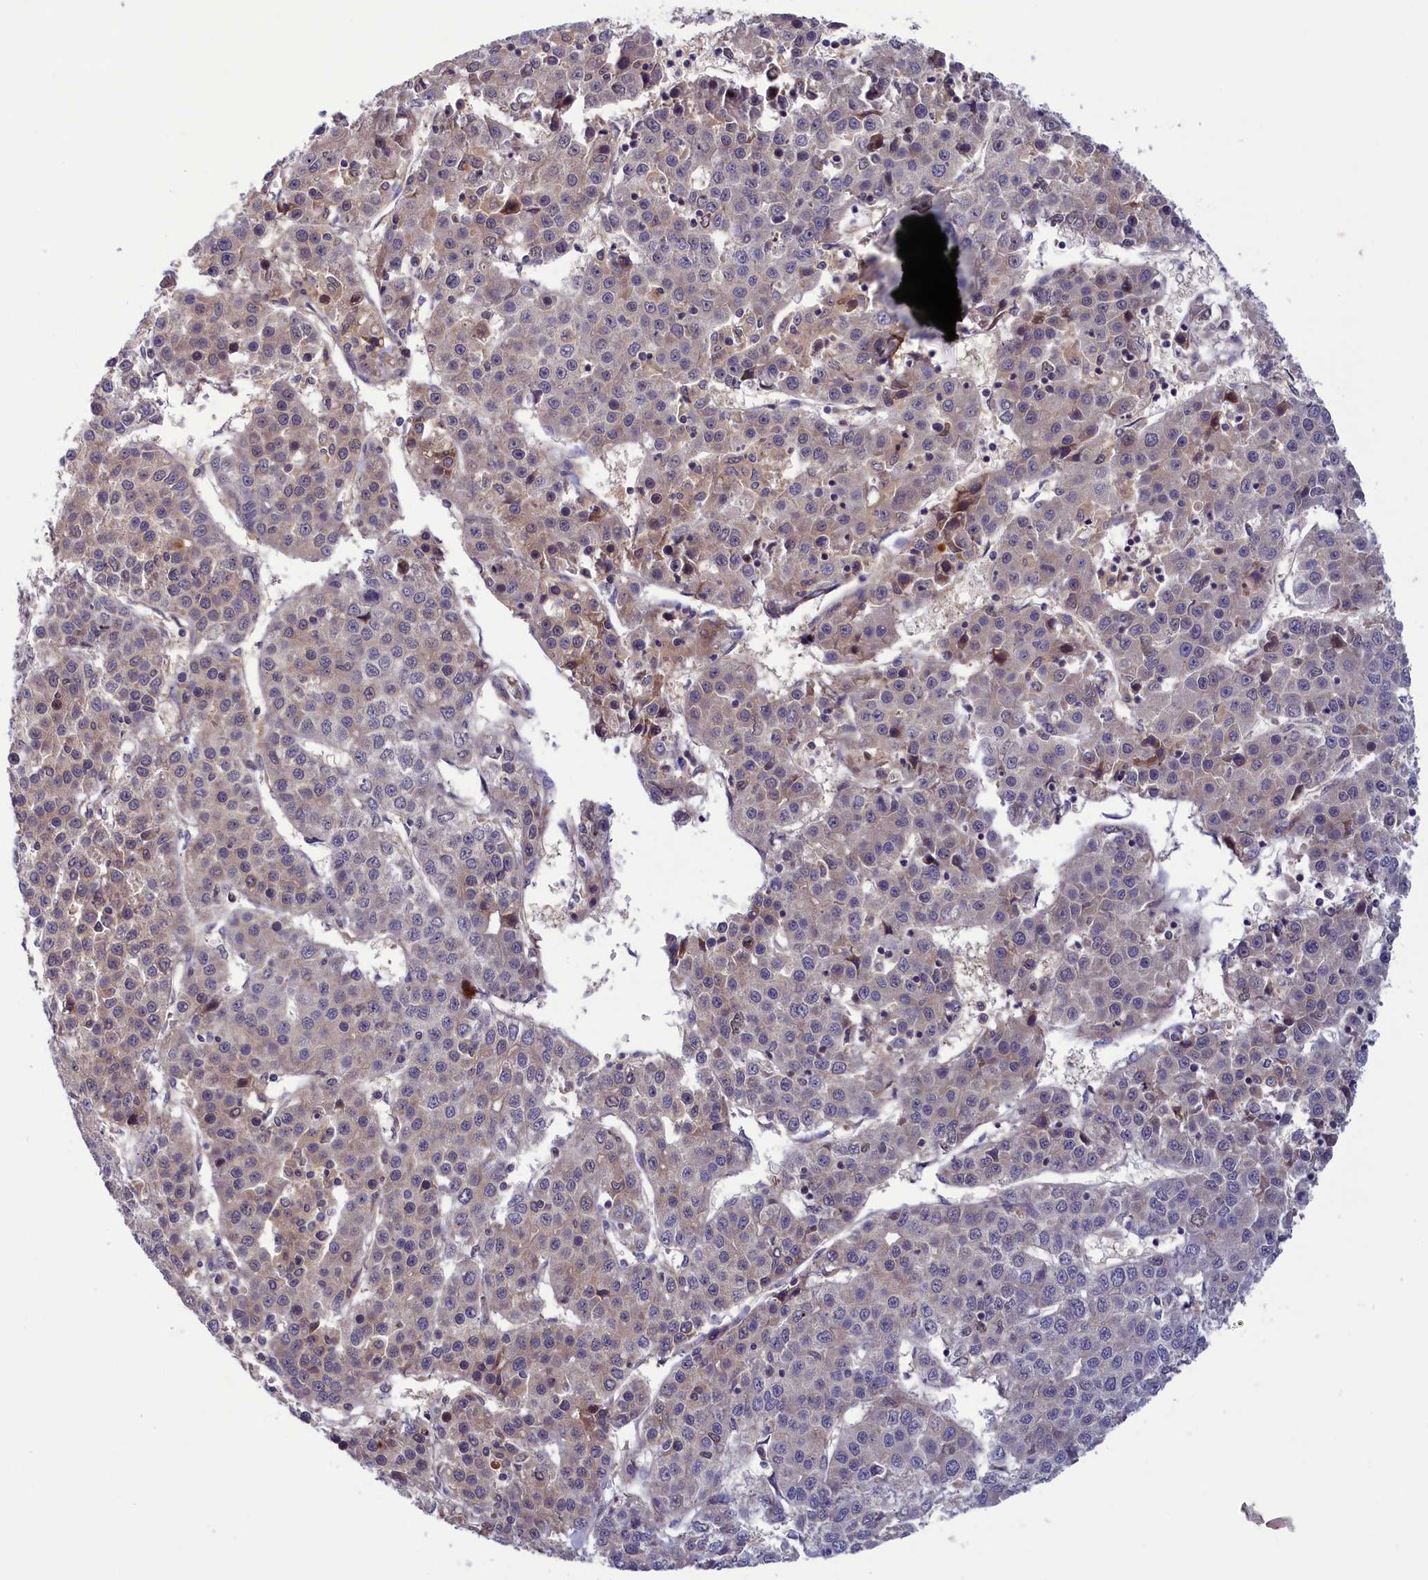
{"staining": {"intensity": "weak", "quantity": "25%-75%", "location": "cytoplasmic/membranous"}, "tissue": "liver cancer", "cell_type": "Tumor cells", "image_type": "cancer", "snomed": [{"axis": "morphology", "description": "Carcinoma, Hepatocellular, NOS"}, {"axis": "topography", "description": "Liver"}], "caption": "Immunohistochemistry (IHC) of human liver cancer exhibits low levels of weak cytoplasmic/membranous staining in about 25%-75% of tumor cells. The protein of interest is stained brown, and the nuclei are stained in blue (DAB IHC with brightfield microscopy, high magnification).", "gene": "NUBP1", "patient": {"sex": "female", "age": 53}}